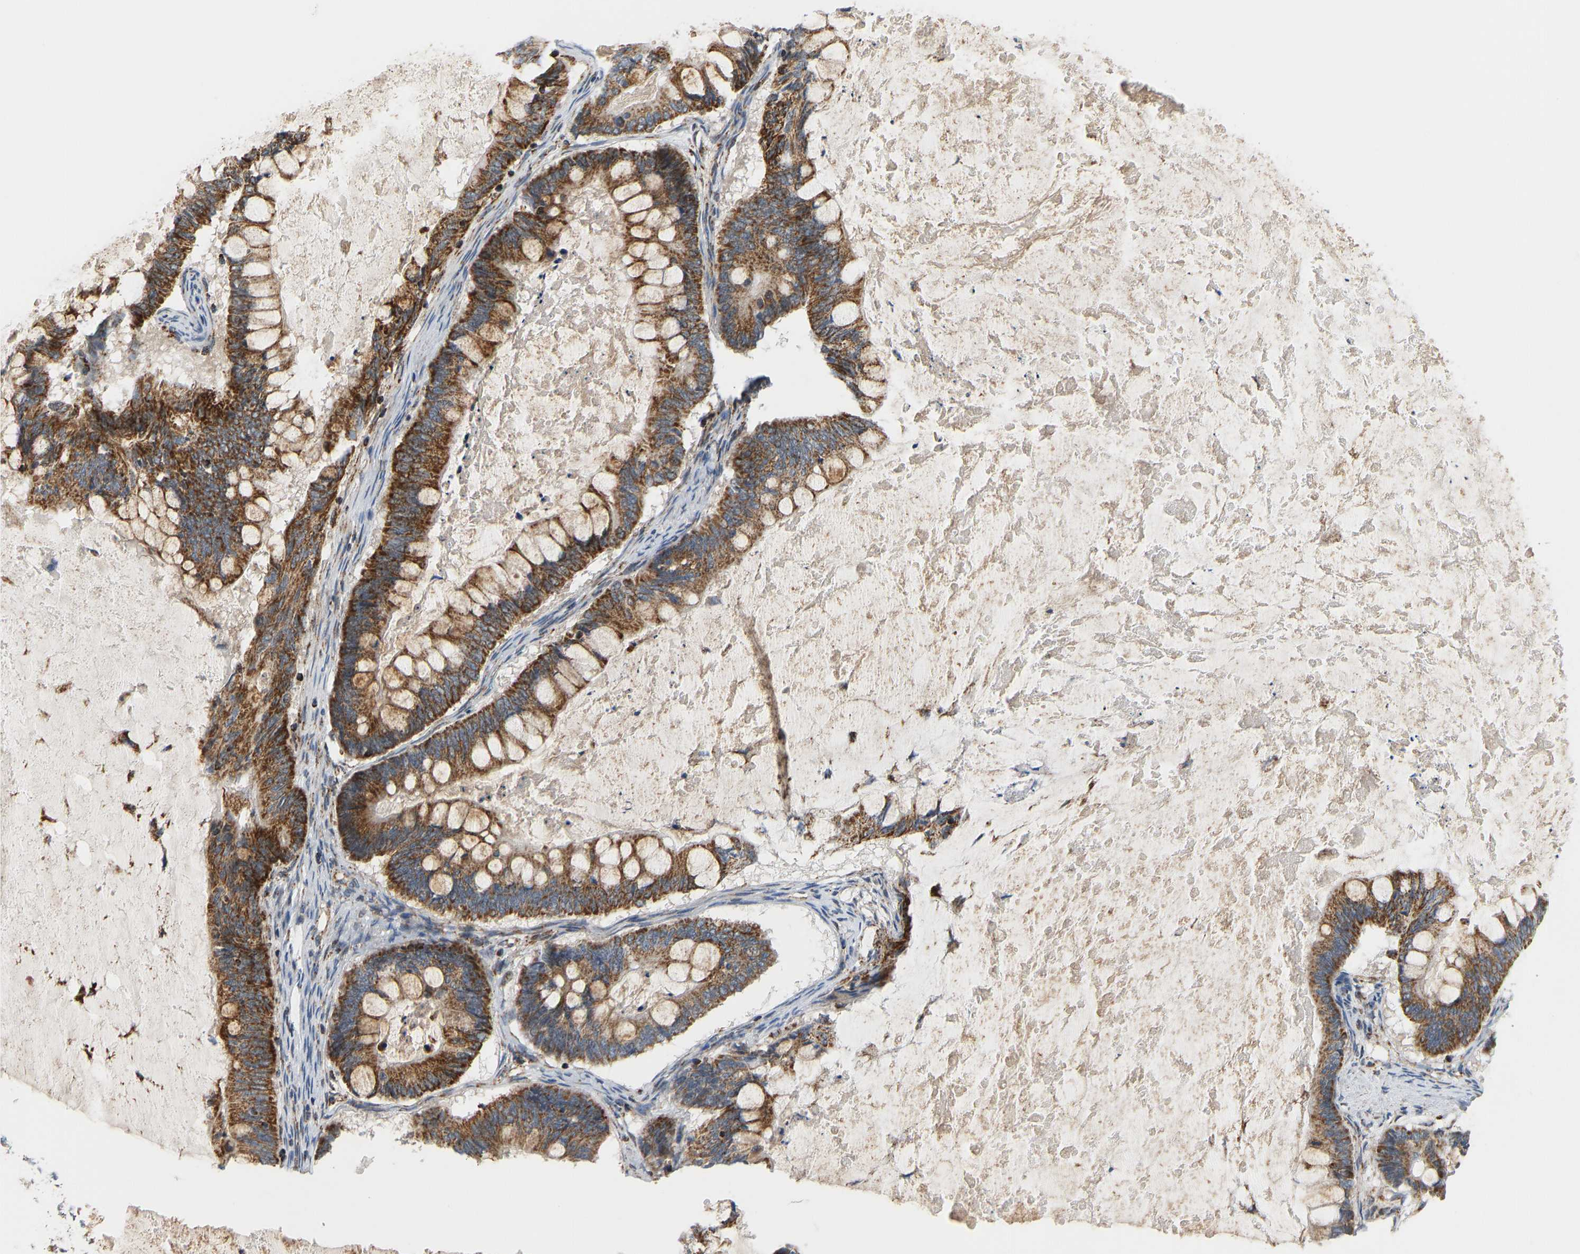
{"staining": {"intensity": "strong", "quantity": ">75%", "location": "cytoplasmic/membranous"}, "tissue": "ovarian cancer", "cell_type": "Tumor cells", "image_type": "cancer", "snomed": [{"axis": "morphology", "description": "Cystadenocarcinoma, mucinous, NOS"}, {"axis": "topography", "description": "Ovary"}], "caption": "The photomicrograph exhibits a brown stain indicating the presence of a protein in the cytoplasmic/membranous of tumor cells in ovarian mucinous cystadenocarcinoma.", "gene": "GPSM2", "patient": {"sex": "female", "age": 61}}